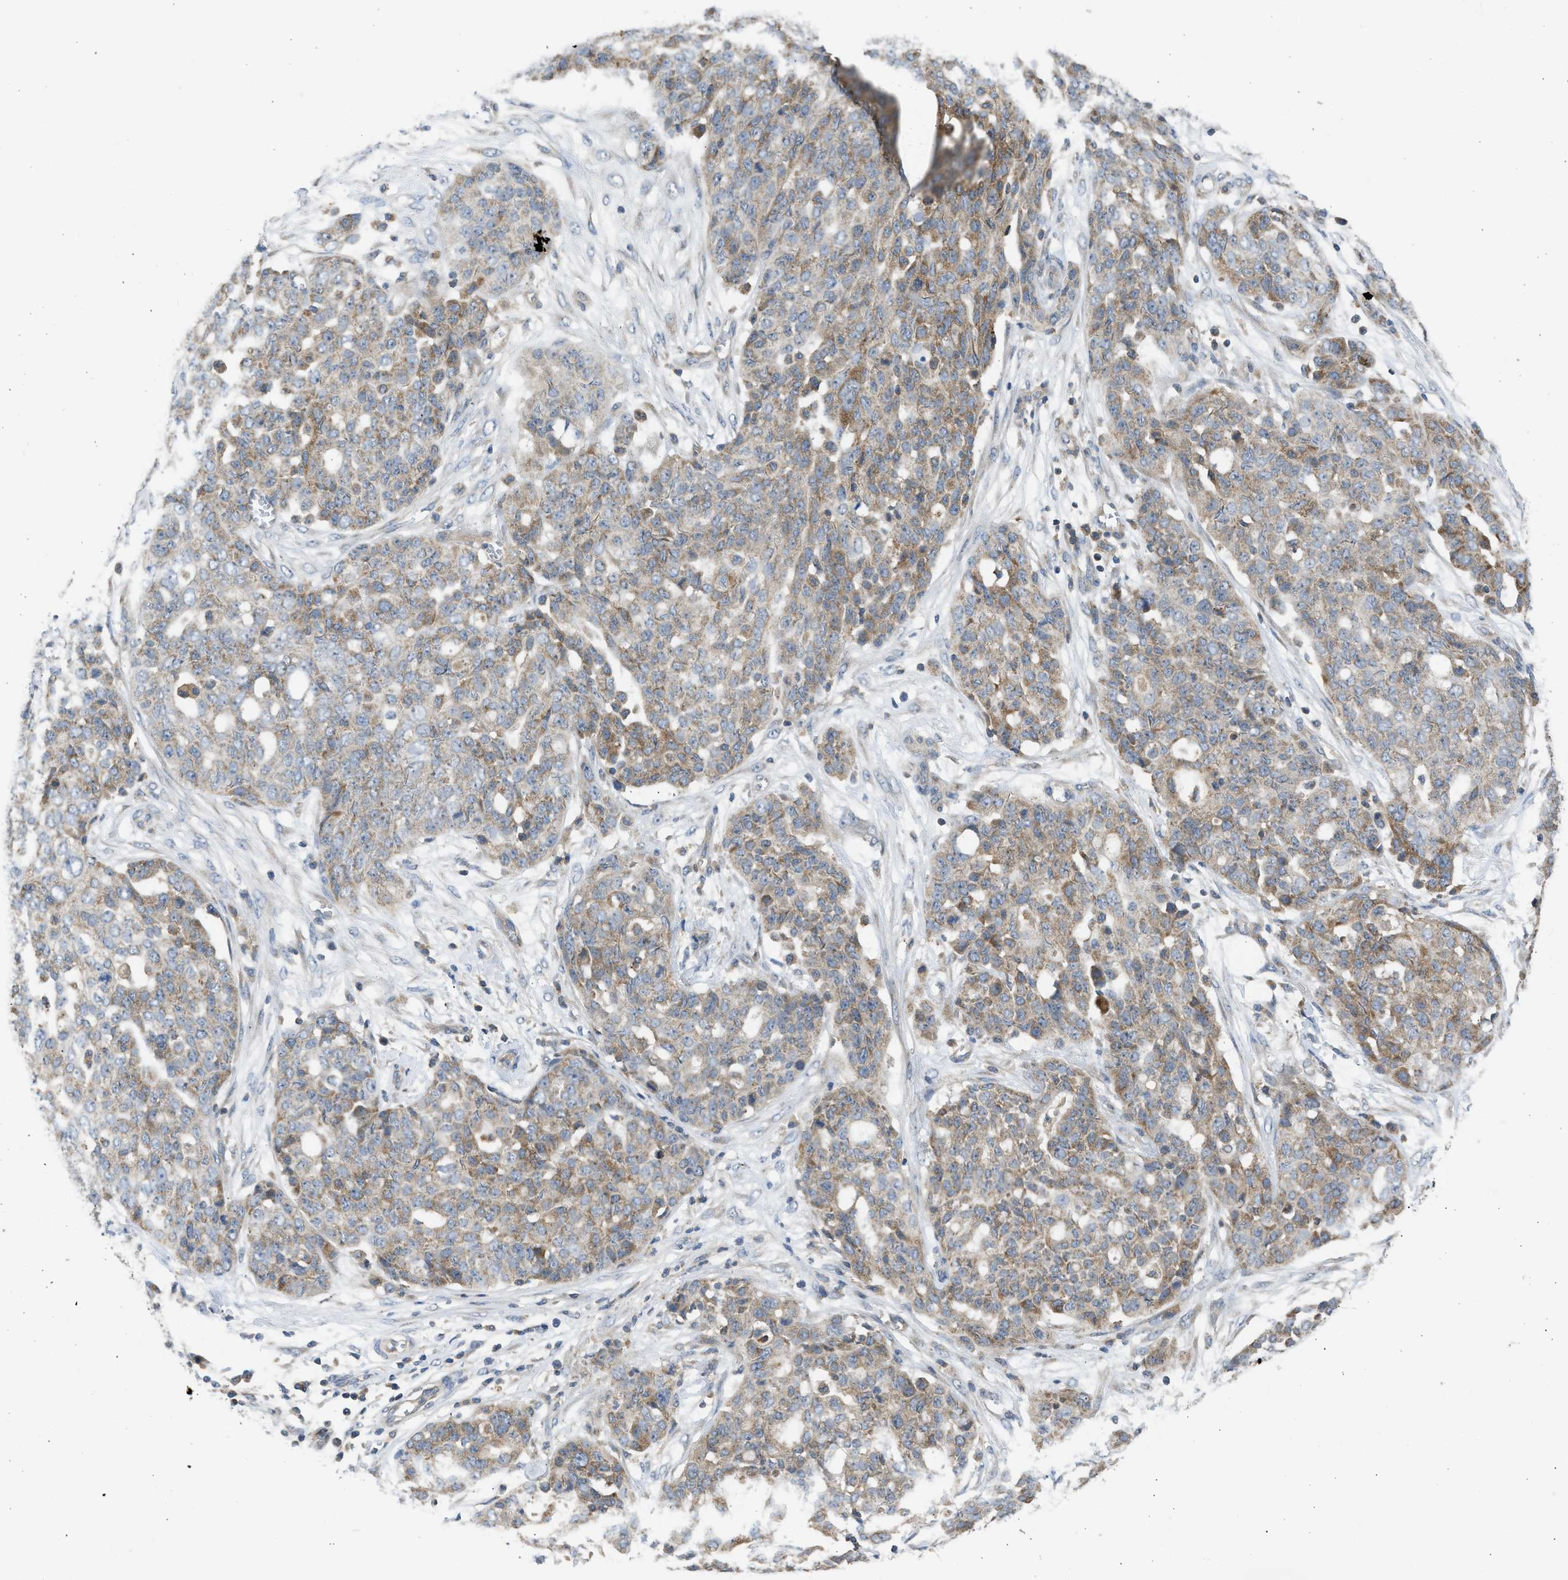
{"staining": {"intensity": "moderate", "quantity": "25%-75%", "location": "cytoplasmic/membranous"}, "tissue": "ovarian cancer", "cell_type": "Tumor cells", "image_type": "cancer", "snomed": [{"axis": "morphology", "description": "Cystadenocarcinoma, serous, NOS"}, {"axis": "topography", "description": "Soft tissue"}, {"axis": "topography", "description": "Ovary"}], "caption": "Immunohistochemistry micrograph of neoplastic tissue: human ovarian cancer stained using immunohistochemistry shows medium levels of moderate protein expression localized specifically in the cytoplasmic/membranous of tumor cells, appearing as a cytoplasmic/membranous brown color.", "gene": "CYP1A1", "patient": {"sex": "female", "age": 57}}